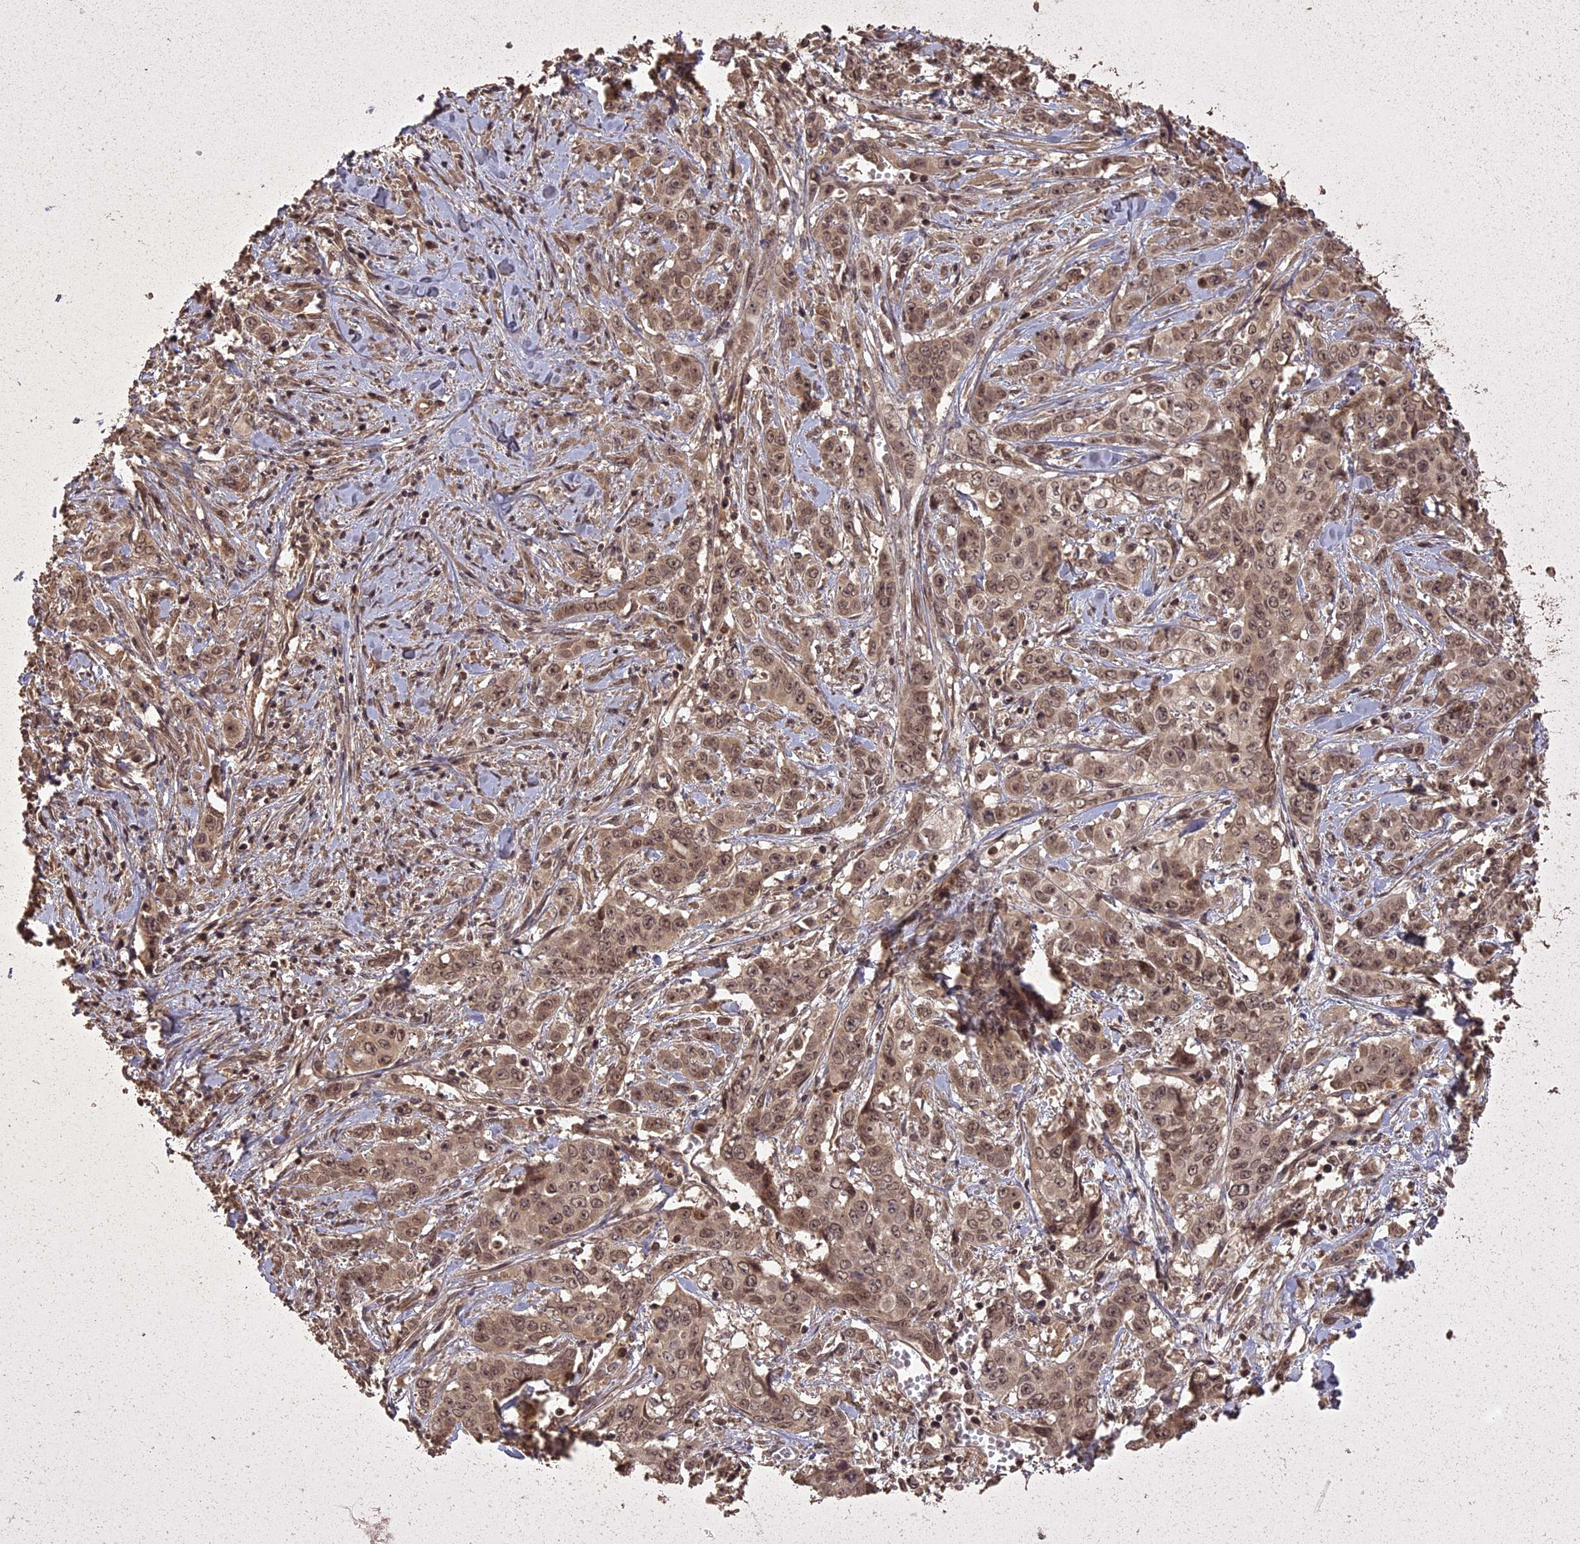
{"staining": {"intensity": "moderate", "quantity": ">75%", "location": "nuclear"}, "tissue": "stomach cancer", "cell_type": "Tumor cells", "image_type": "cancer", "snomed": [{"axis": "morphology", "description": "Adenocarcinoma, NOS"}, {"axis": "topography", "description": "Stomach, upper"}], "caption": "This is a photomicrograph of immunohistochemistry staining of stomach adenocarcinoma, which shows moderate expression in the nuclear of tumor cells.", "gene": "LIN37", "patient": {"sex": "male", "age": 62}}